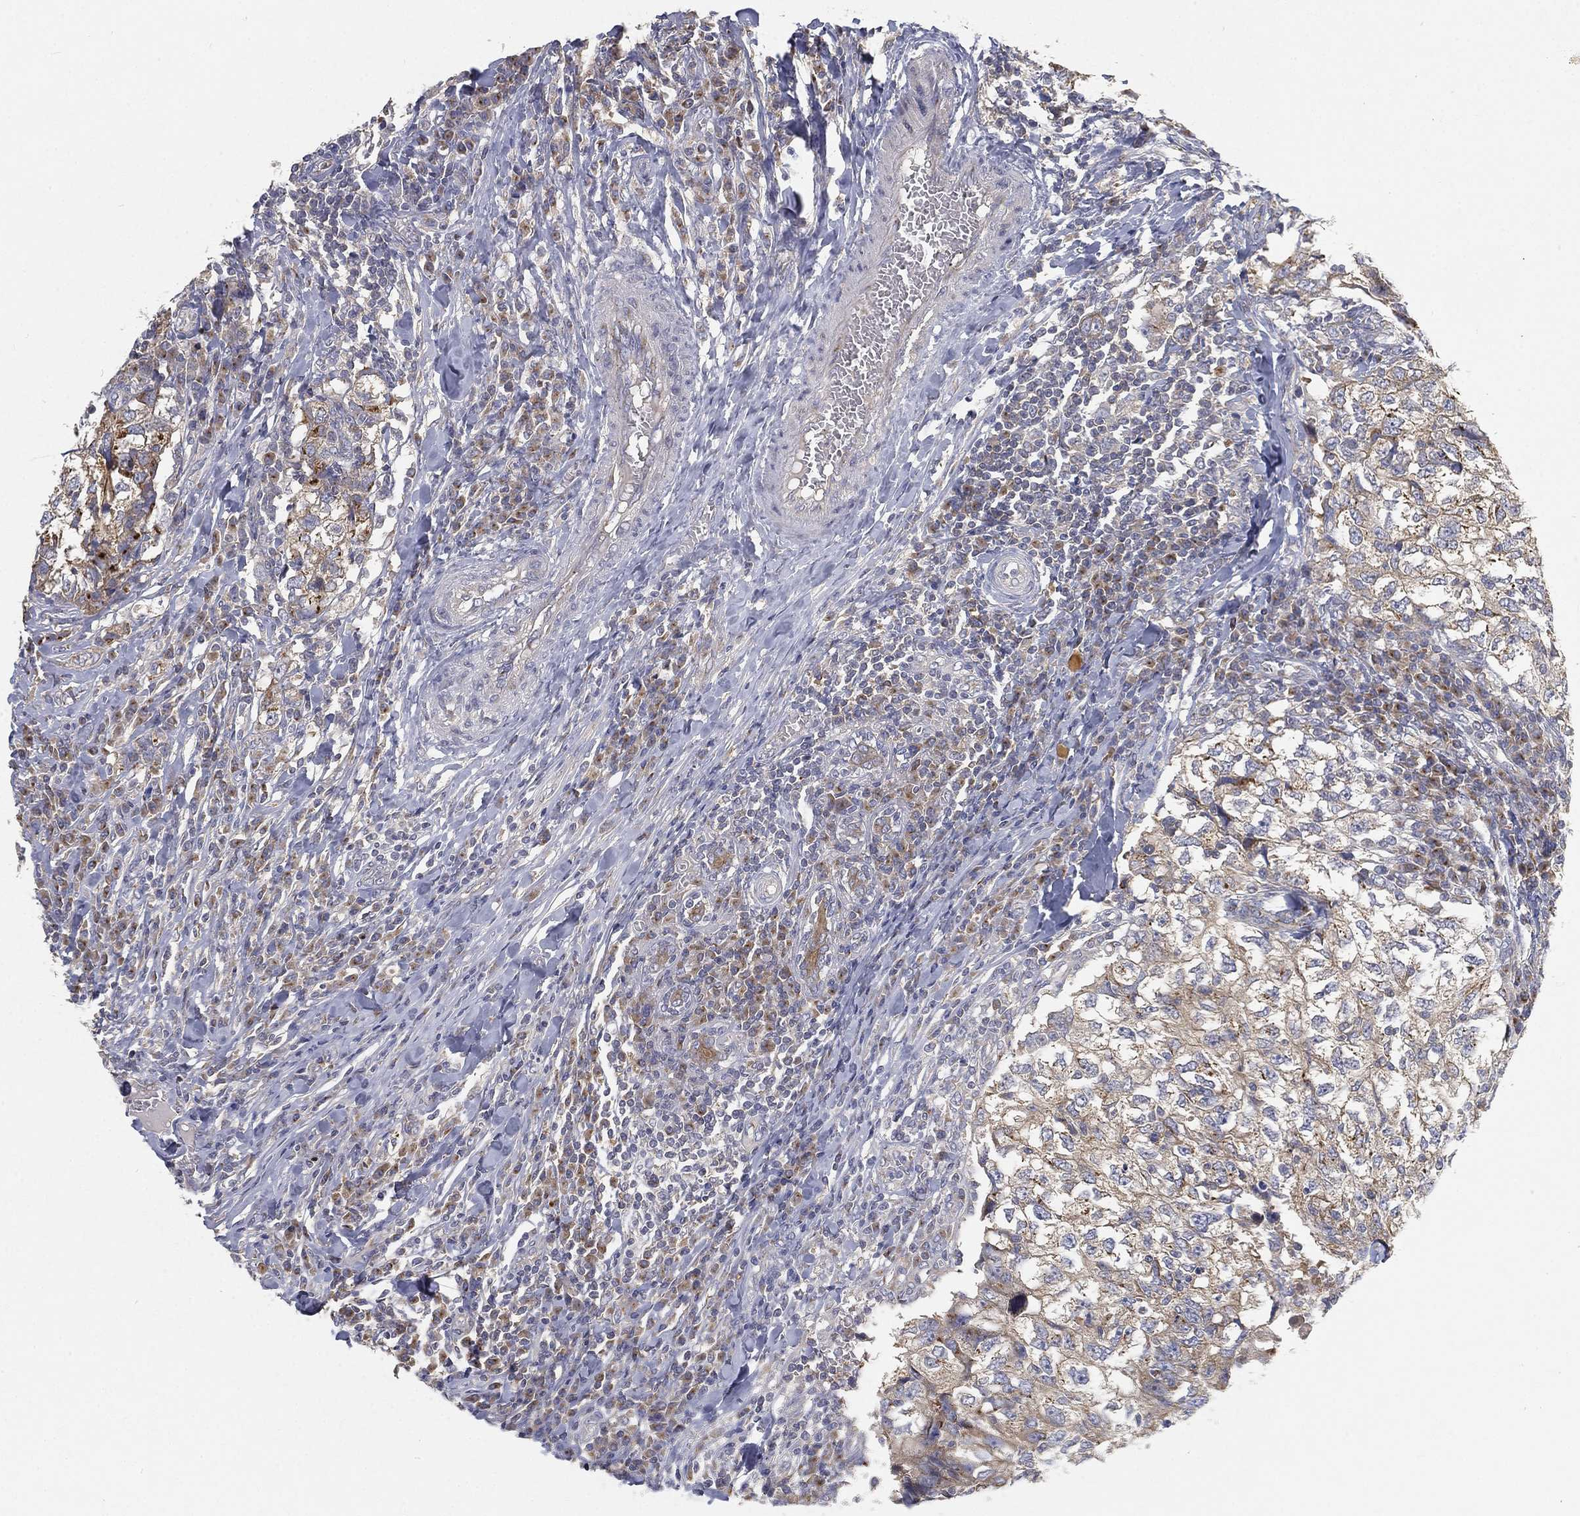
{"staining": {"intensity": "weak", "quantity": "25%-75%", "location": "cytoplasmic/membranous"}, "tissue": "breast cancer", "cell_type": "Tumor cells", "image_type": "cancer", "snomed": [{"axis": "morphology", "description": "Duct carcinoma"}, {"axis": "topography", "description": "Breast"}], "caption": "Intraductal carcinoma (breast) stained with a brown dye displays weak cytoplasmic/membranous positive staining in approximately 25%-75% of tumor cells.", "gene": "CTSL", "patient": {"sex": "female", "age": 30}}